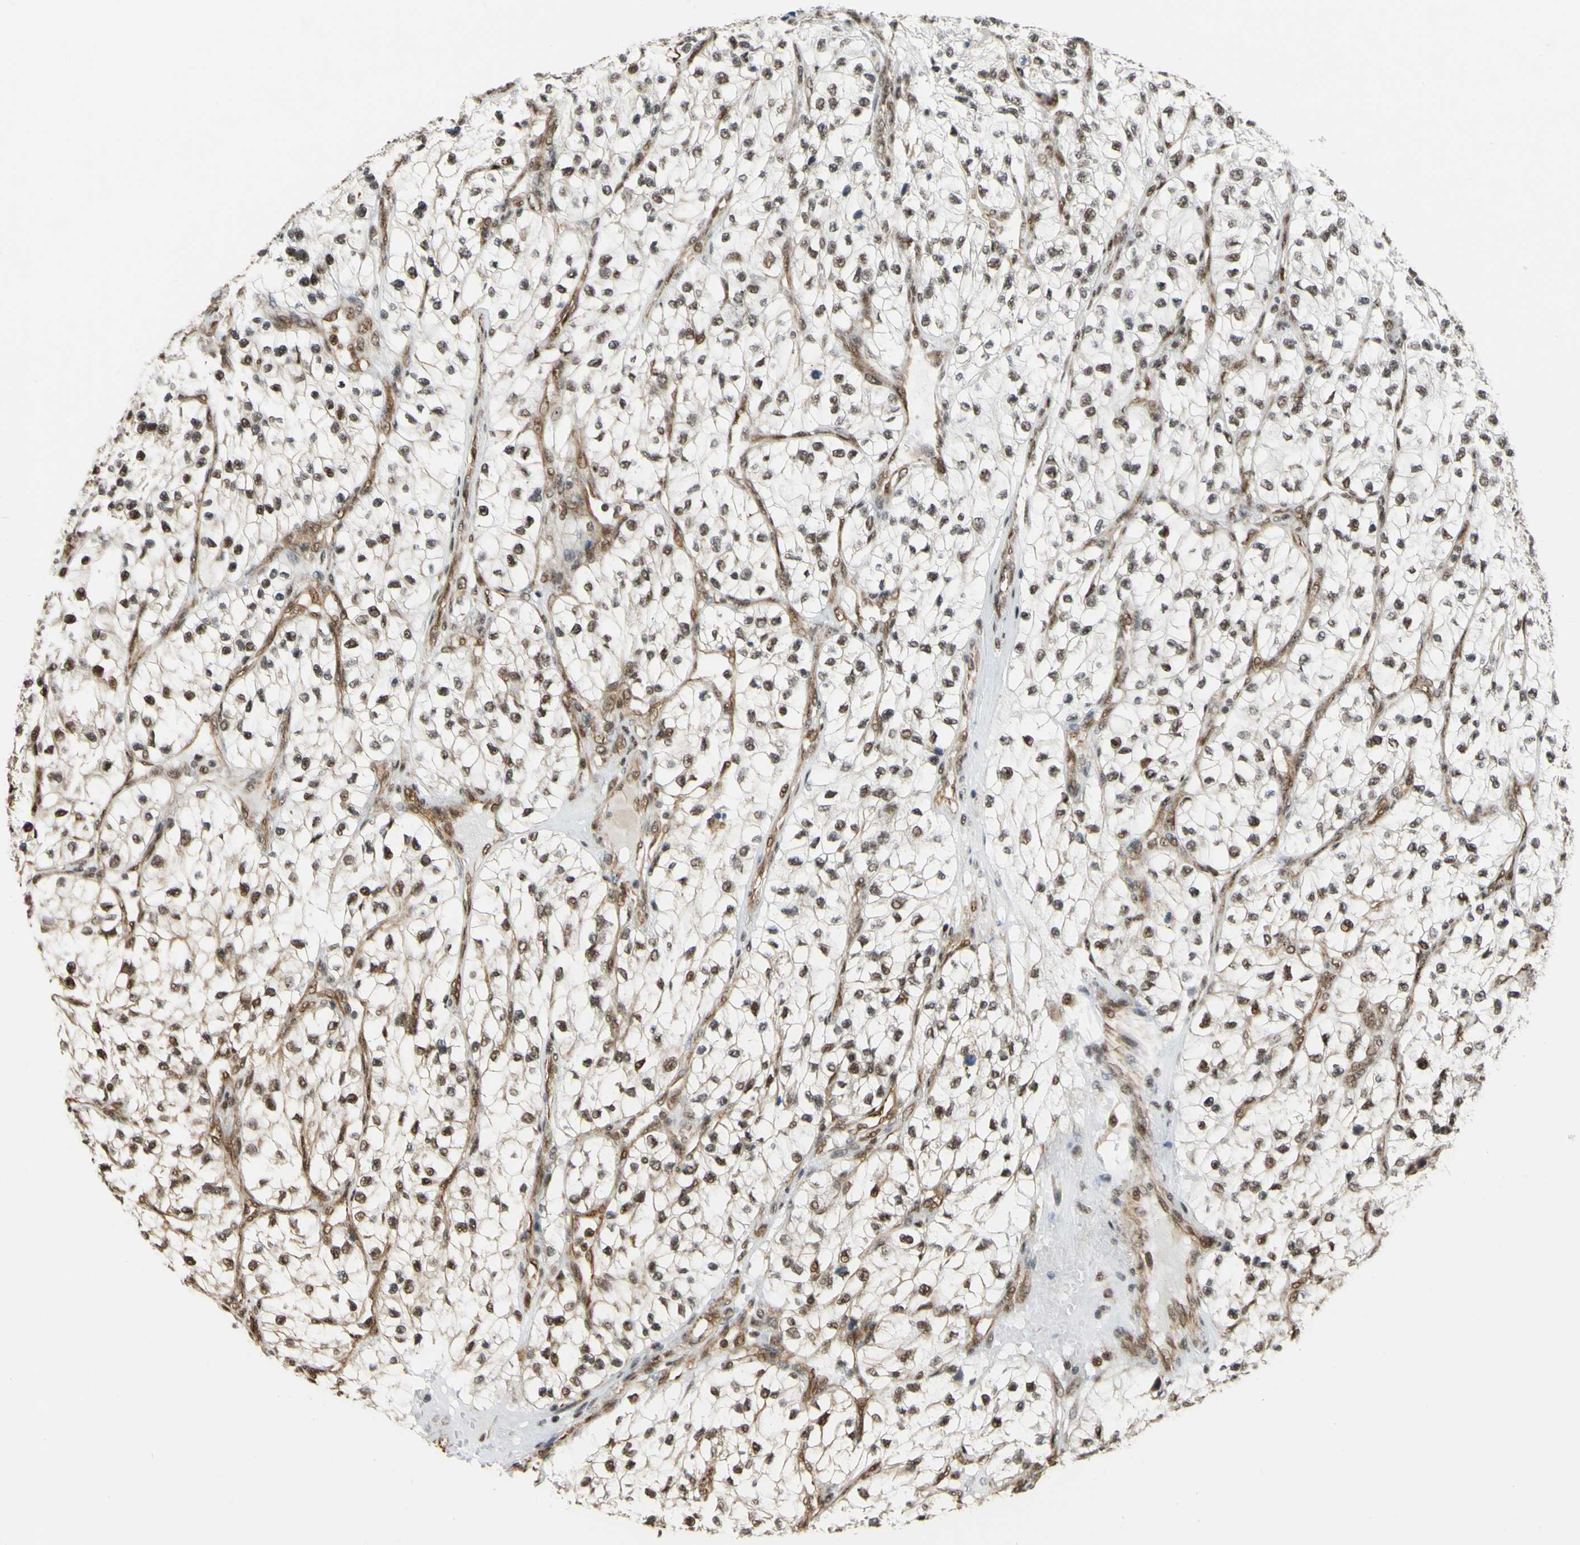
{"staining": {"intensity": "weak", "quantity": ">75%", "location": "nuclear"}, "tissue": "renal cancer", "cell_type": "Tumor cells", "image_type": "cancer", "snomed": [{"axis": "morphology", "description": "Adenocarcinoma, NOS"}, {"axis": "topography", "description": "Kidney"}], "caption": "High-magnification brightfield microscopy of renal cancer (adenocarcinoma) stained with DAB (brown) and counterstained with hematoxylin (blue). tumor cells exhibit weak nuclear positivity is present in approximately>75% of cells.", "gene": "SAP18", "patient": {"sex": "female", "age": 57}}